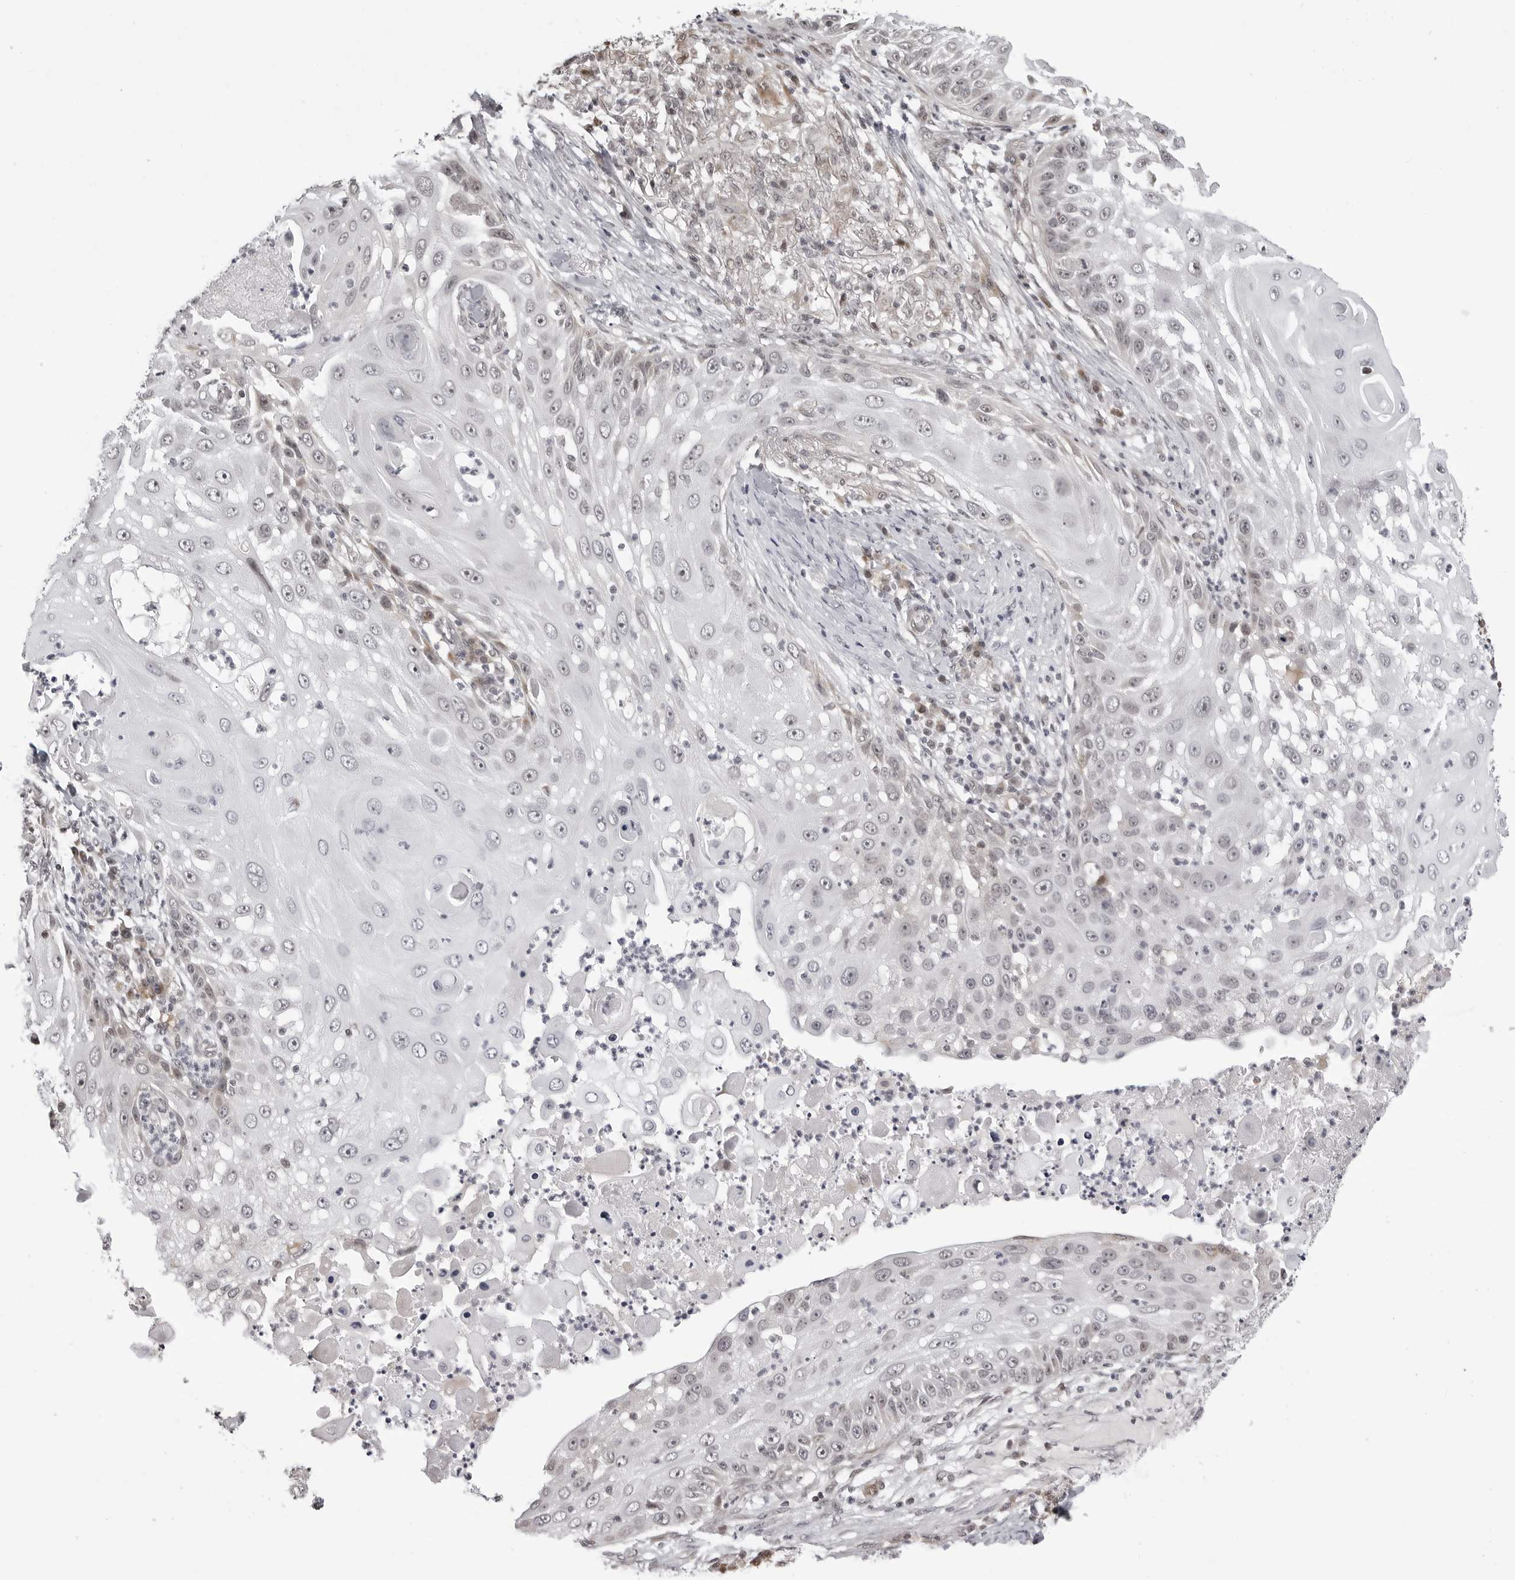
{"staining": {"intensity": "weak", "quantity": "<25%", "location": "nuclear"}, "tissue": "skin cancer", "cell_type": "Tumor cells", "image_type": "cancer", "snomed": [{"axis": "morphology", "description": "Squamous cell carcinoma, NOS"}, {"axis": "topography", "description": "Skin"}], "caption": "Protein analysis of skin cancer (squamous cell carcinoma) shows no significant expression in tumor cells.", "gene": "PHF3", "patient": {"sex": "female", "age": 44}}